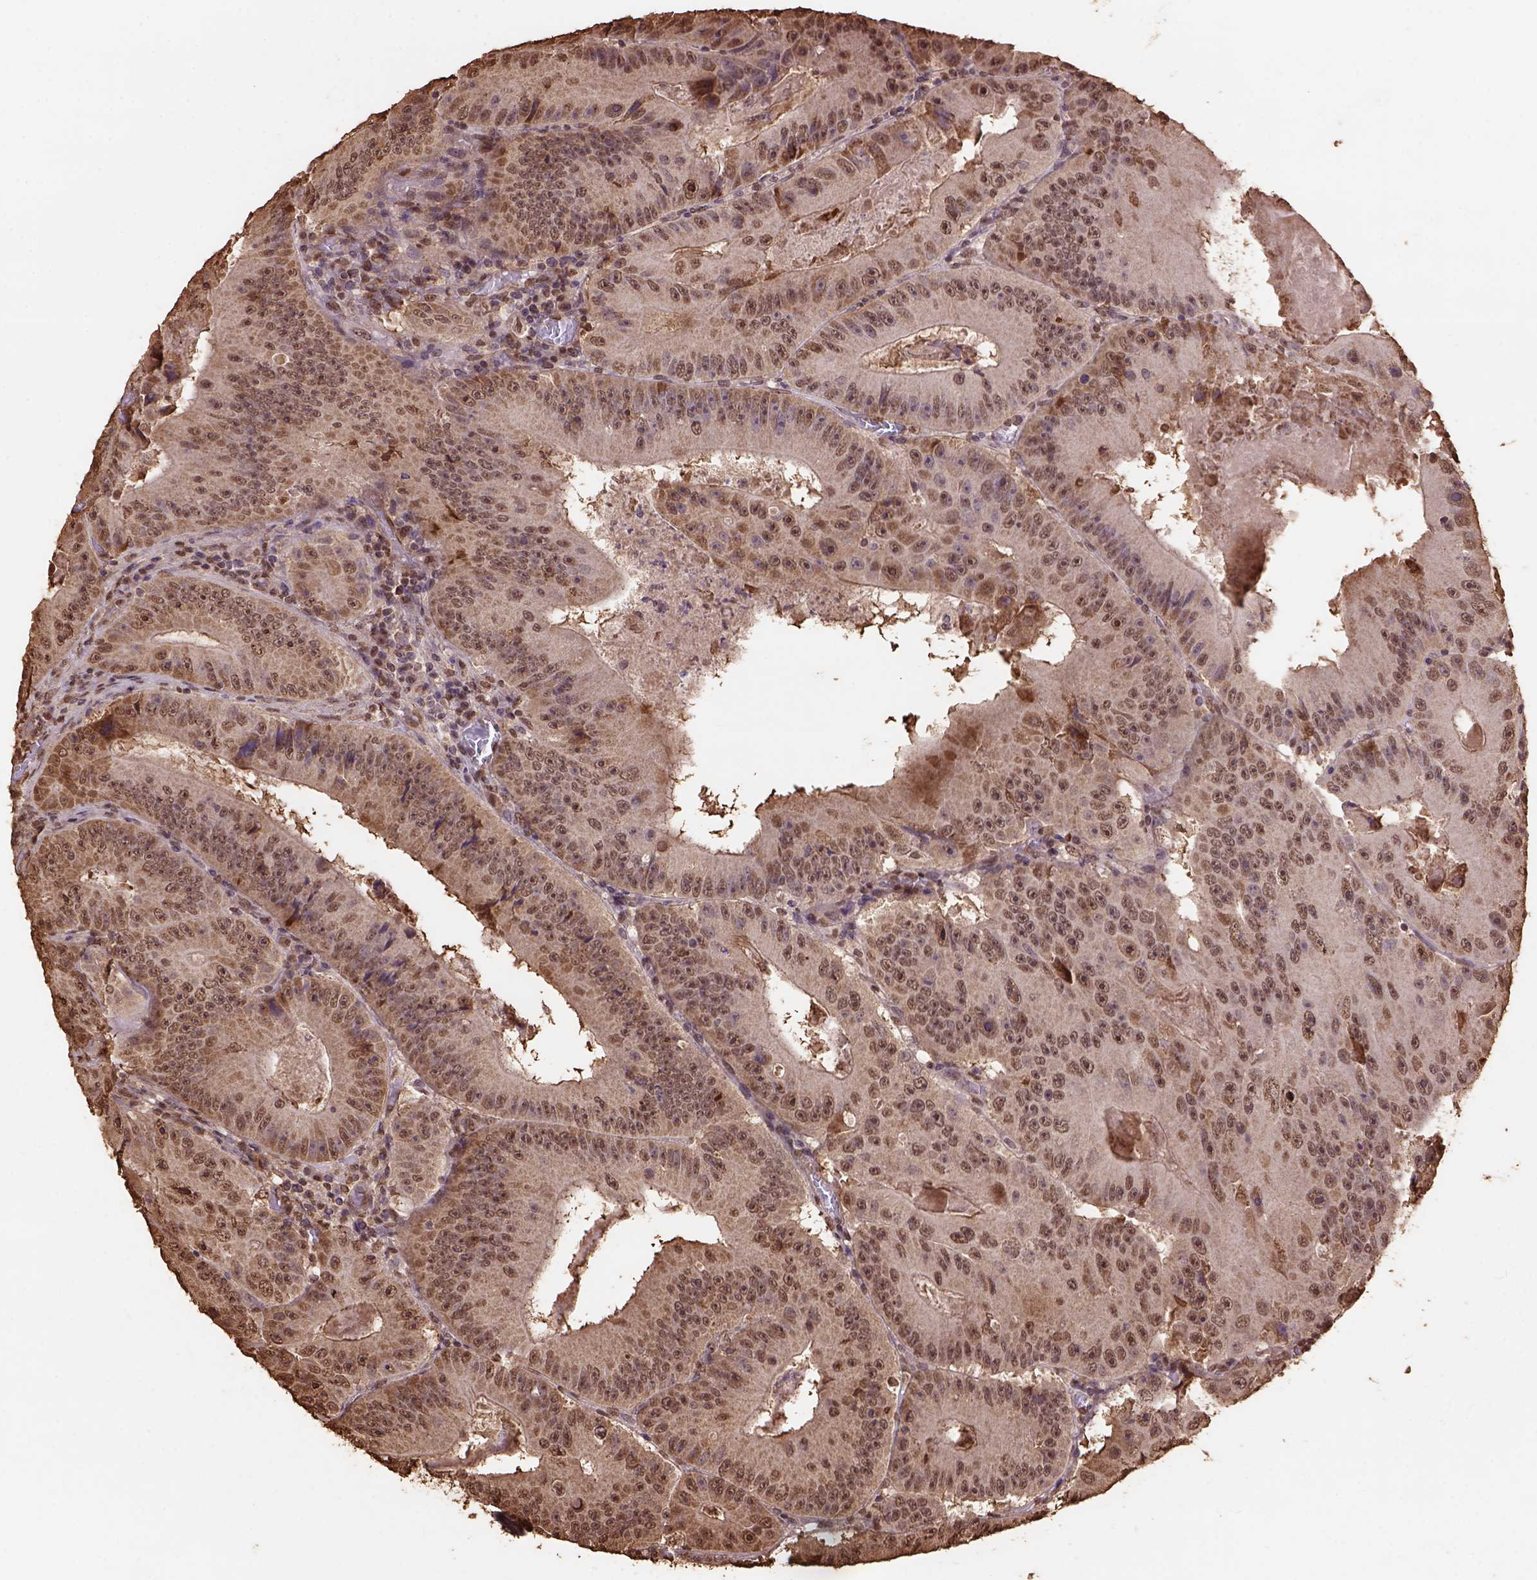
{"staining": {"intensity": "moderate", "quantity": ">75%", "location": "nuclear"}, "tissue": "colorectal cancer", "cell_type": "Tumor cells", "image_type": "cancer", "snomed": [{"axis": "morphology", "description": "Adenocarcinoma, NOS"}, {"axis": "topography", "description": "Colon"}], "caption": "The image shows staining of adenocarcinoma (colorectal), revealing moderate nuclear protein positivity (brown color) within tumor cells.", "gene": "CSTF2T", "patient": {"sex": "female", "age": 86}}